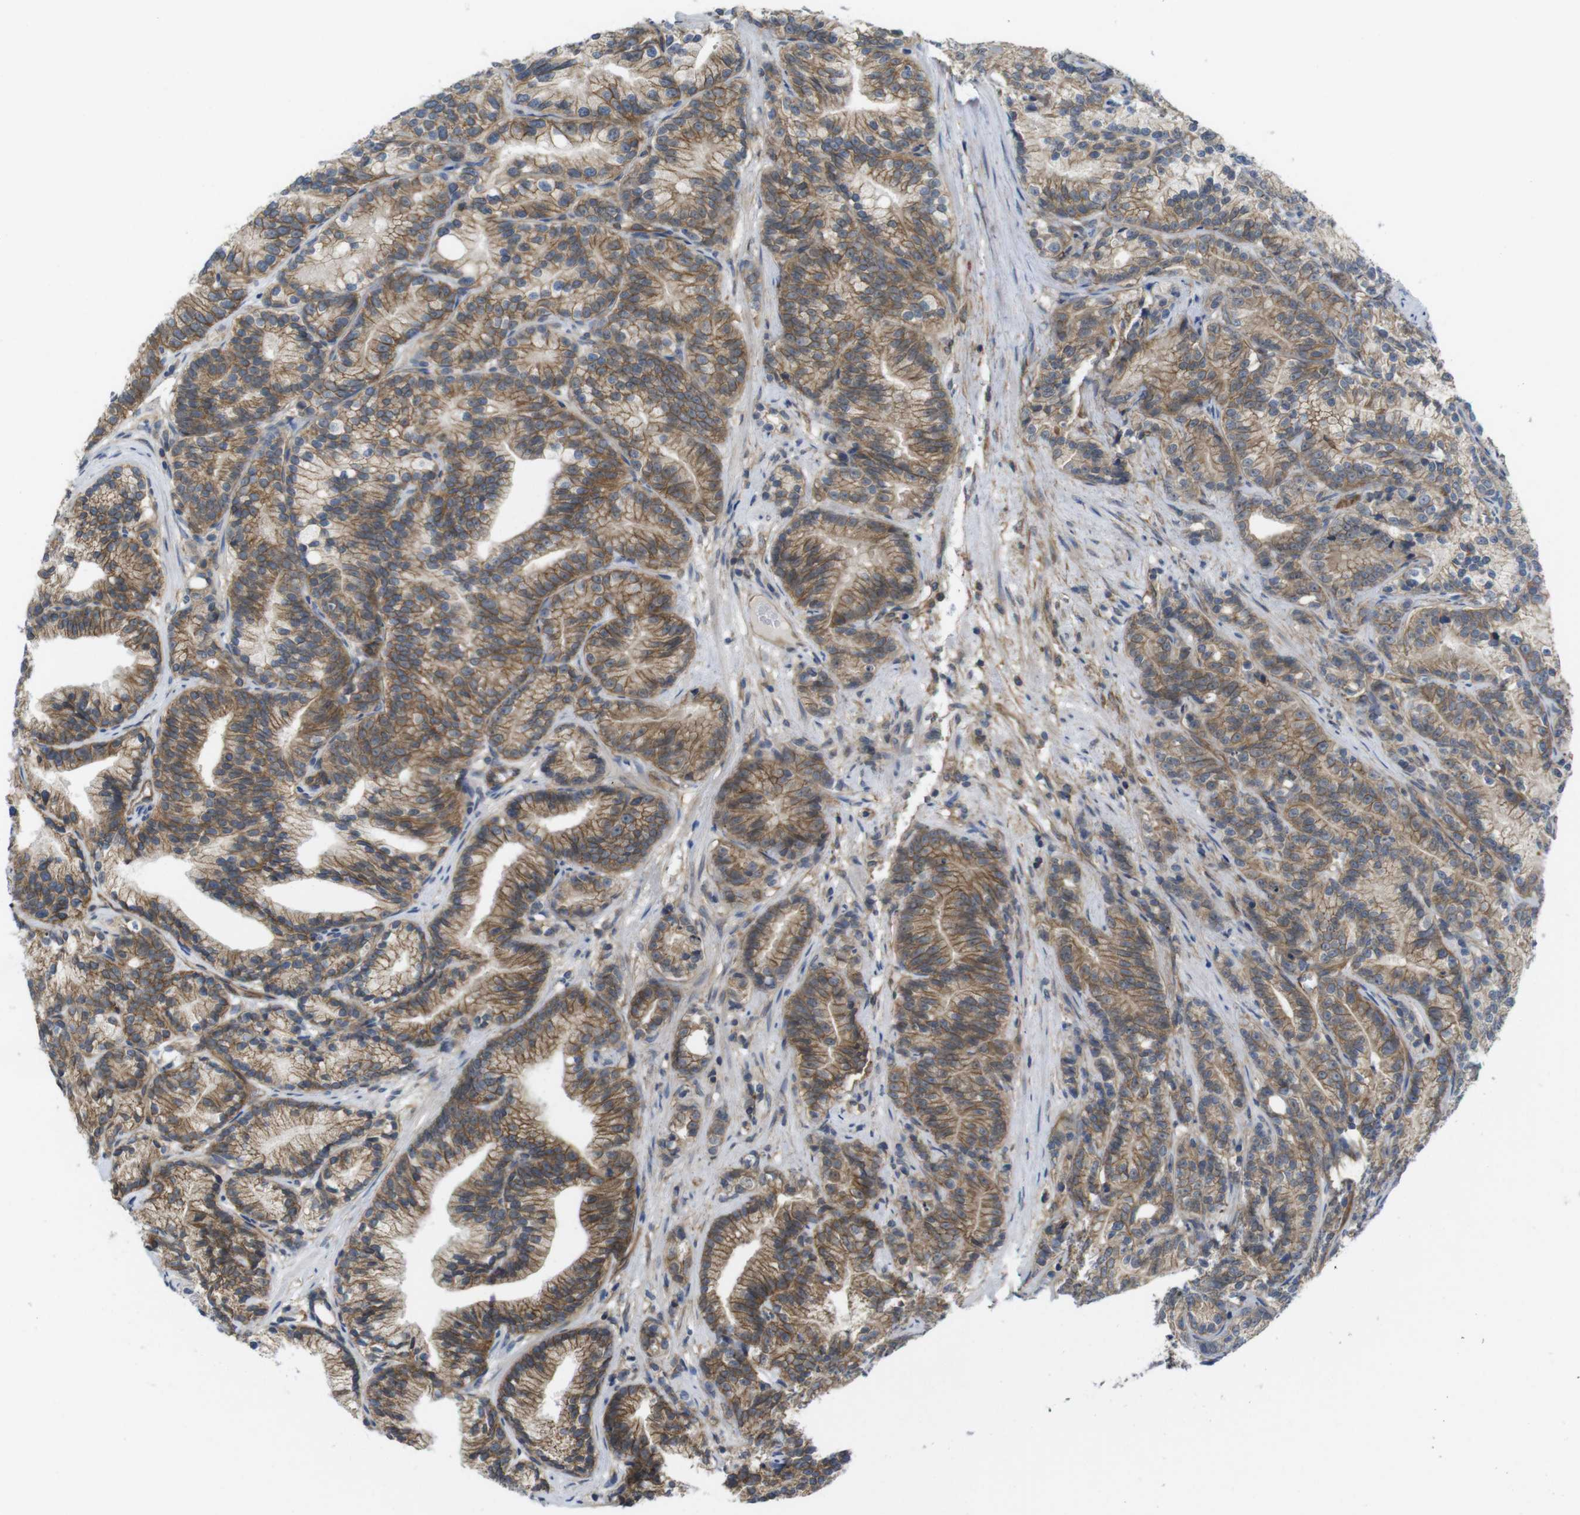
{"staining": {"intensity": "moderate", "quantity": ">75%", "location": "cytoplasmic/membranous"}, "tissue": "prostate cancer", "cell_type": "Tumor cells", "image_type": "cancer", "snomed": [{"axis": "morphology", "description": "Adenocarcinoma, Low grade"}, {"axis": "topography", "description": "Prostate"}], "caption": "A brown stain shows moderate cytoplasmic/membranous positivity of a protein in prostate adenocarcinoma (low-grade) tumor cells.", "gene": "ZDHHC5", "patient": {"sex": "male", "age": 89}}